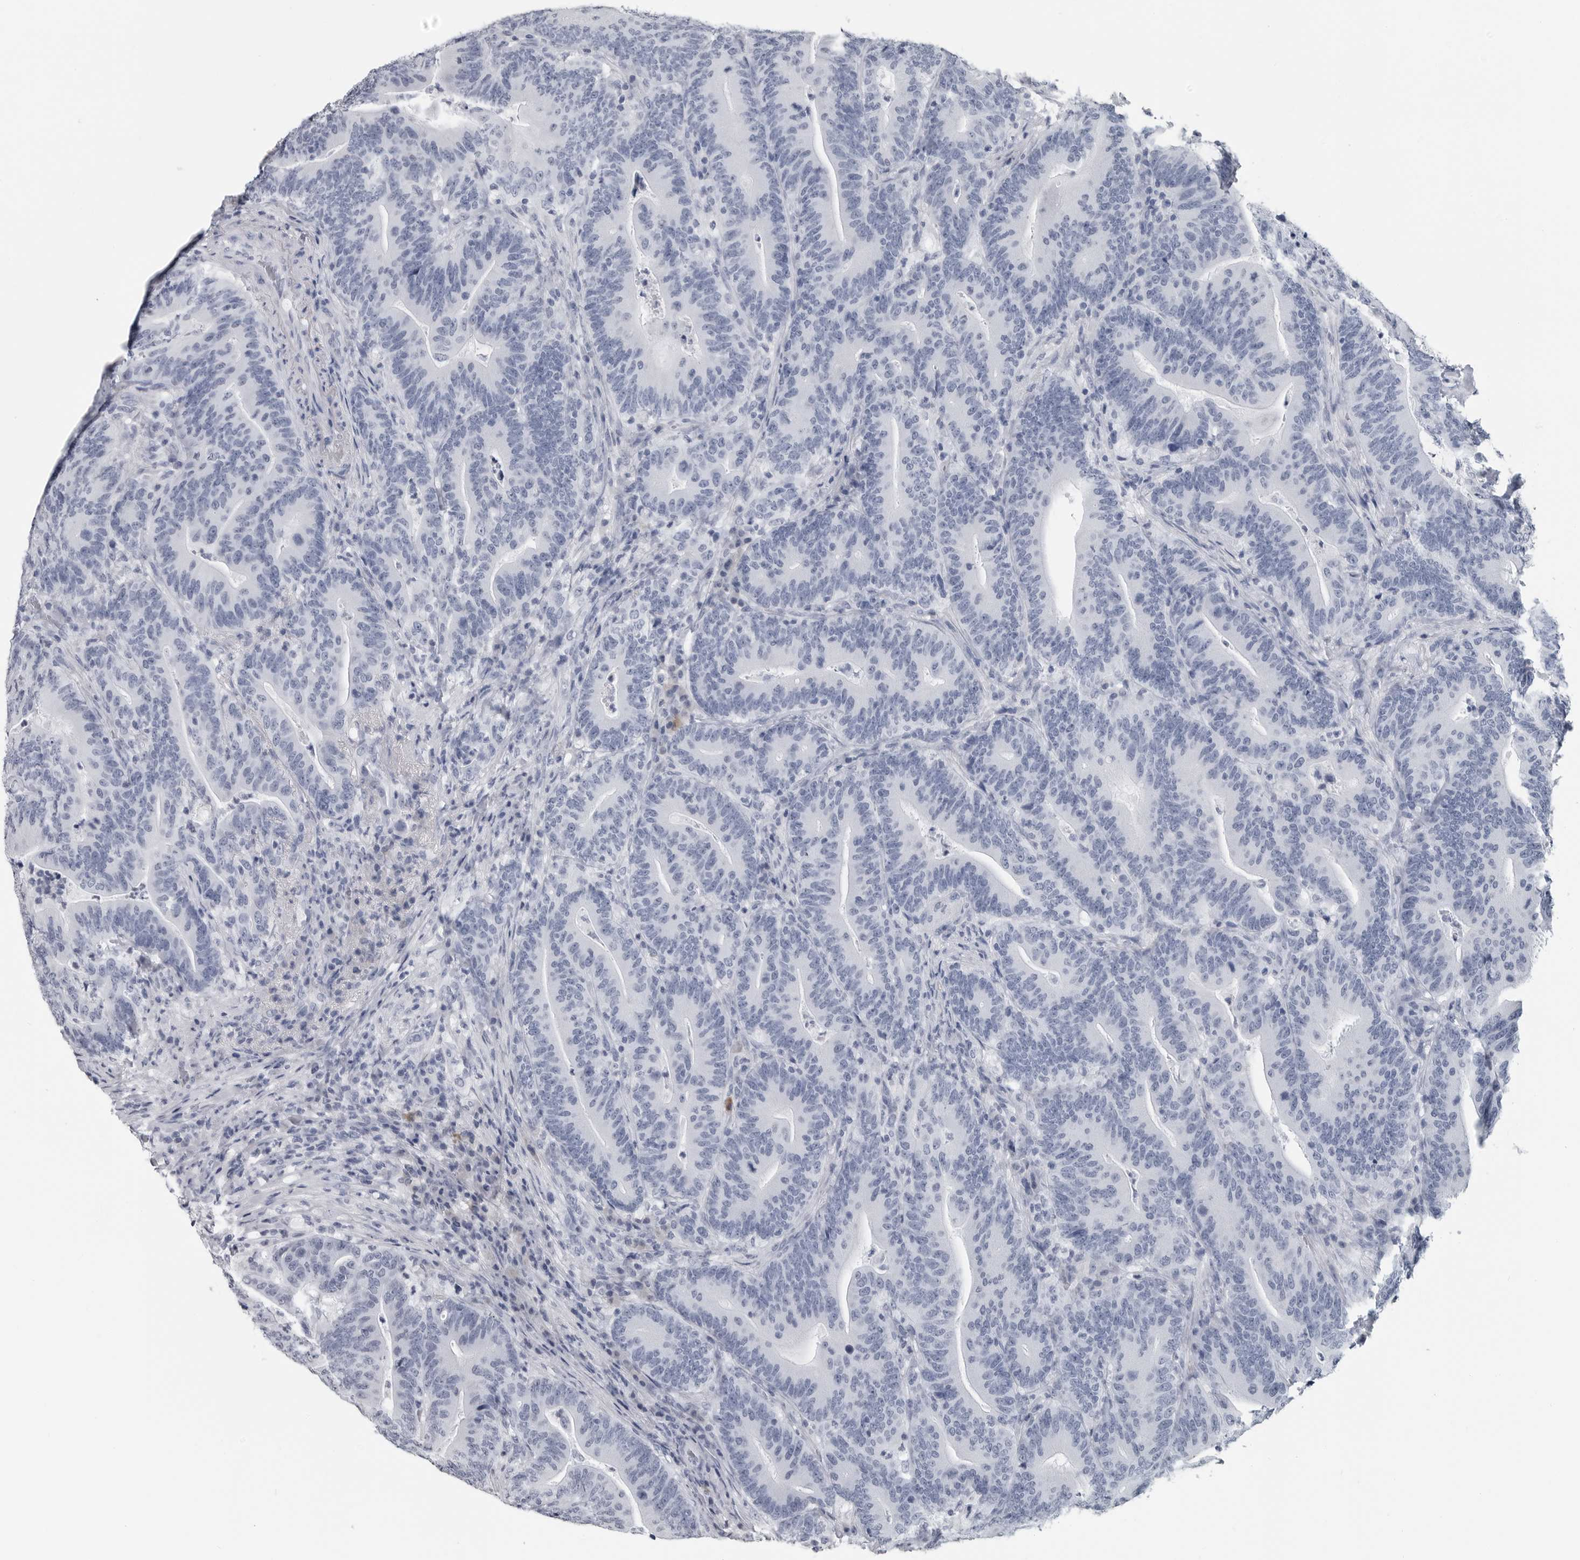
{"staining": {"intensity": "negative", "quantity": "none", "location": "none"}, "tissue": "colorectal cancer", "cell_type": "Tumor cells", "image_type": "cancer", "snomed": [{"axis": "morphology", "description": "Adenocarcinoma, NOS"}, {"axis": "topography", "description": "Colon"}], "caption": "Tumor cells are negative for protein expression in human colorectal cancer.", "gene": "AMPD1", "patient": {"sex": "female", "age": 66}}